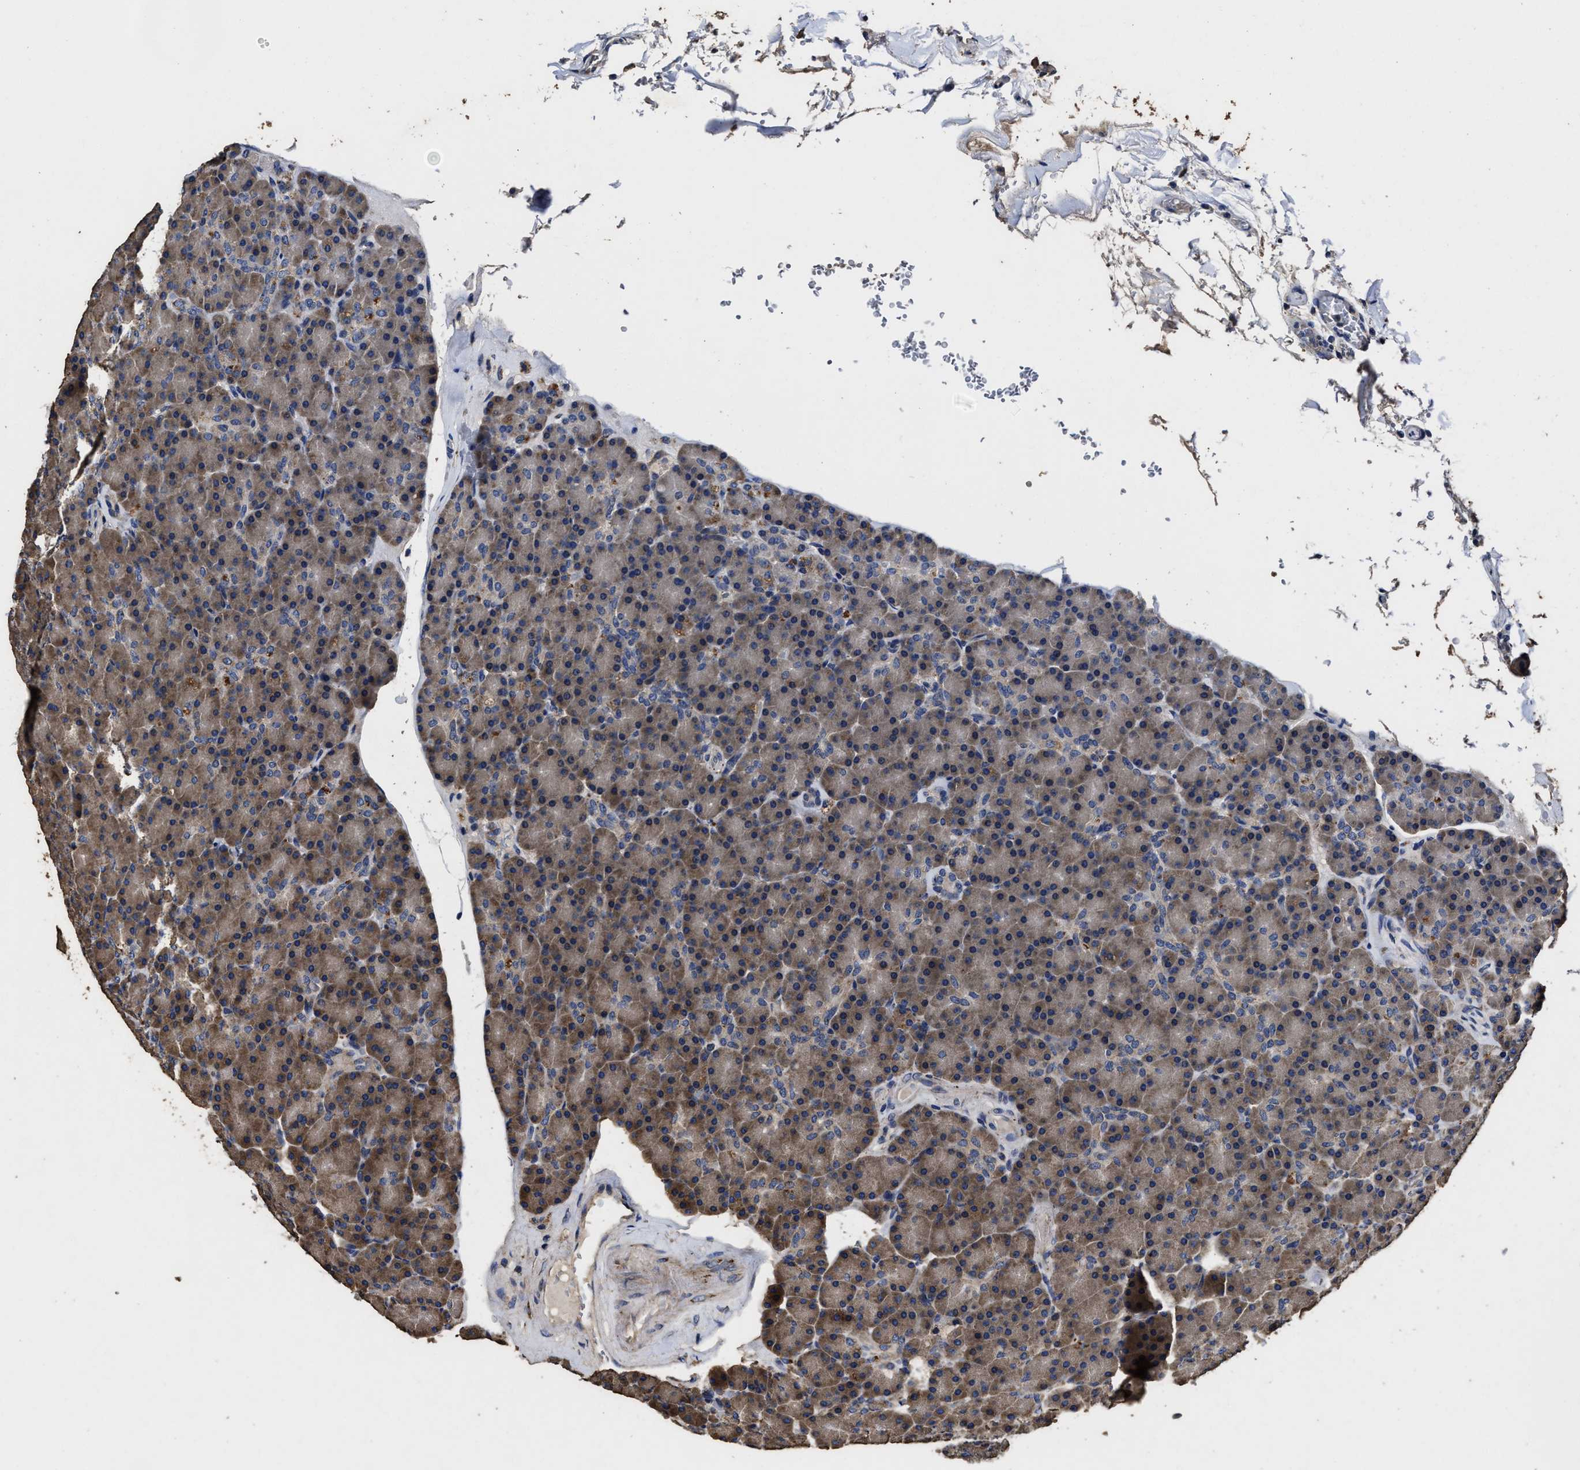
{"staining": {"intensity": "moderate", "quantity": ">75%", "location": "cytoplasmic/membranous"}, "tissue": "pancreas", "cell_type": "Exocrine glandular cells", "image_type": "normal", "snomed": [{"axis": "morphology", "description": "Normal tissue, NOS"}, {"axis": "topography", "description": "Pancreas"}], "caption": "Immunohistochemical staining of normal pancreas demonstrates >75% levels of moderate cytoplasmic/membranous protein positivity in about >75% of exocrine glandular cells.", "gene": "PPM1K", "patient": {"sex": "female", "age": 43}}